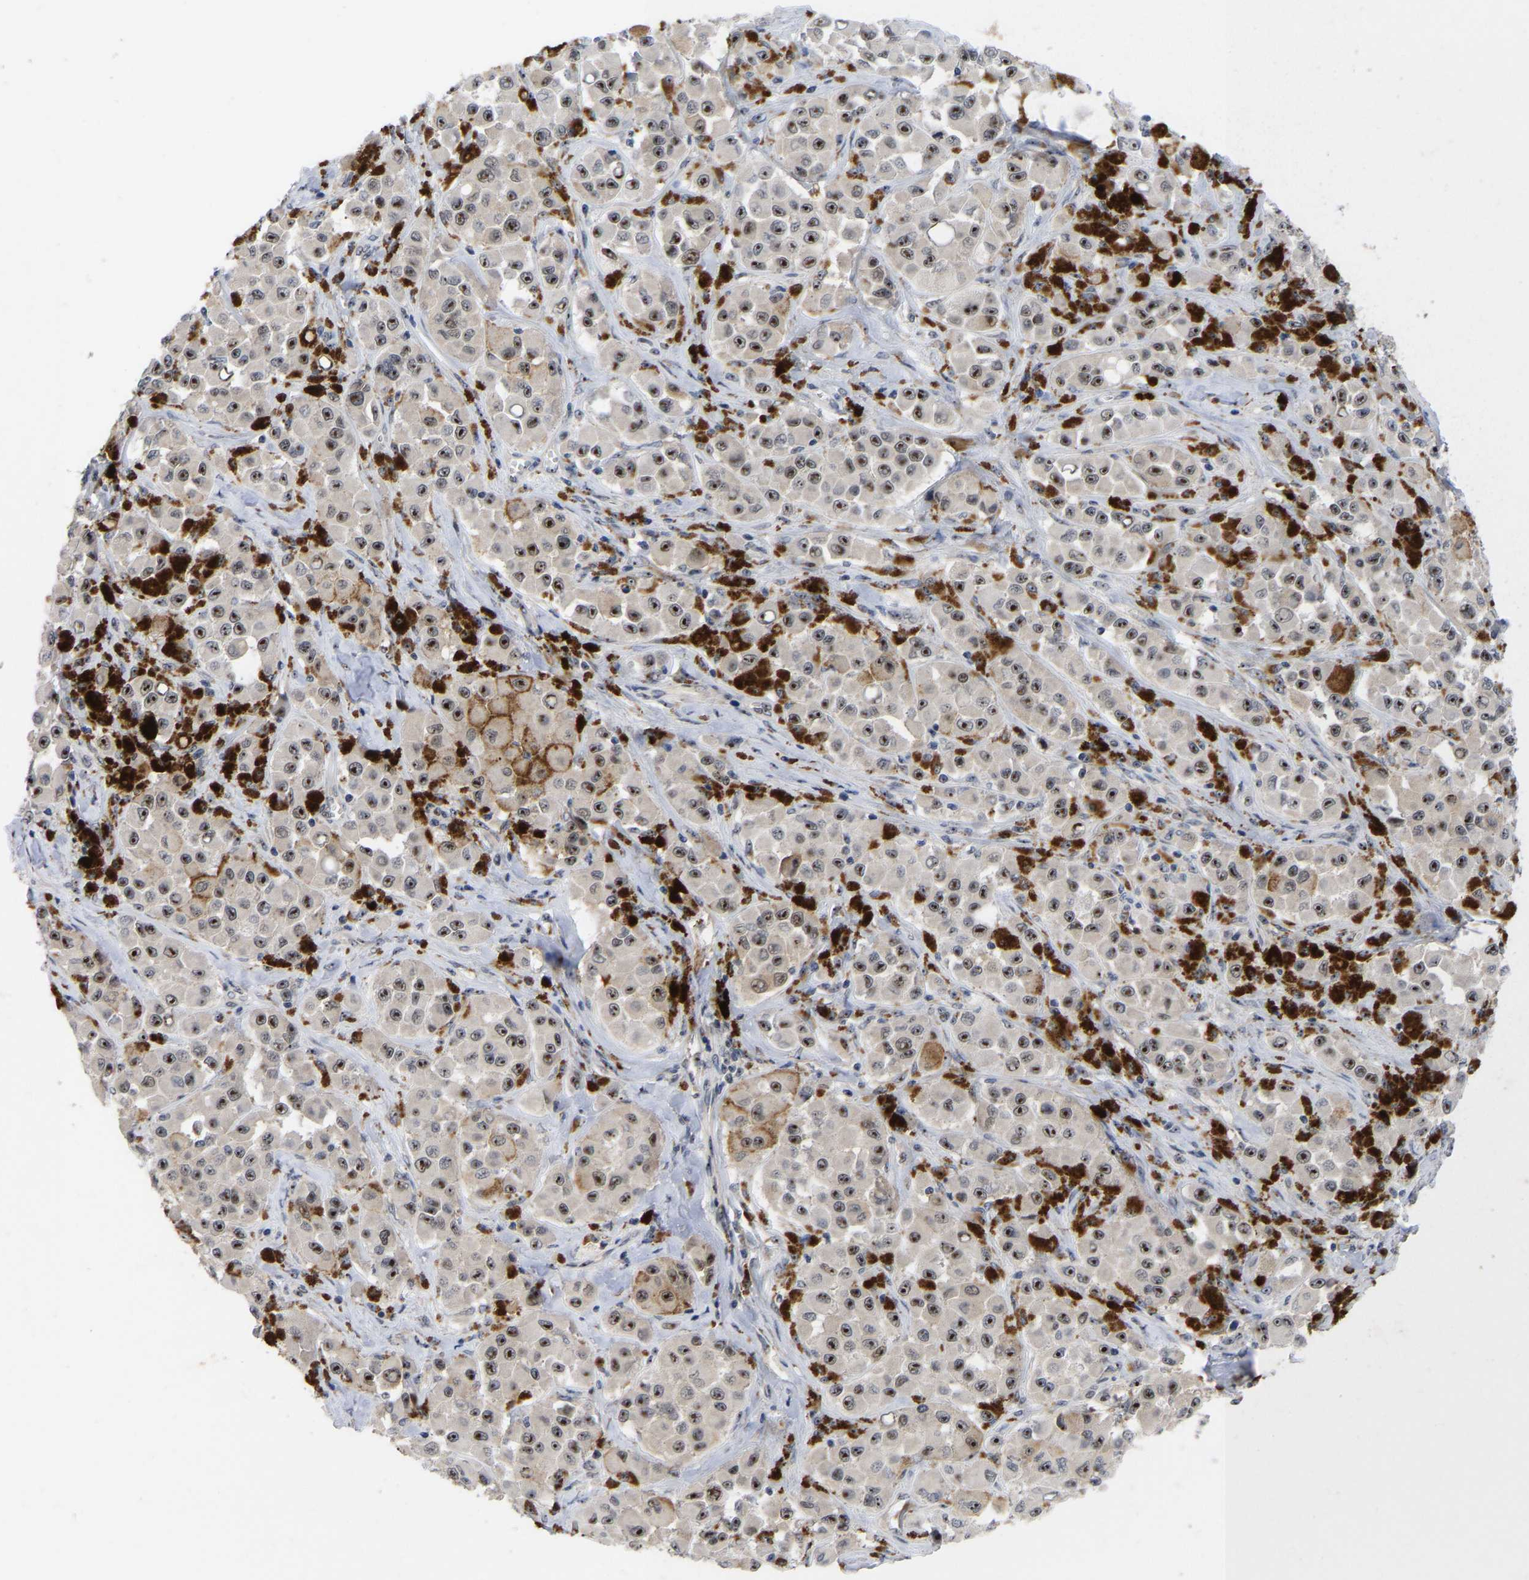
{"staining": {"intensity": "moderate", "quantity": ">75%", "location": "nuclear"}, "tissue": "melanoma", "cell_type": "Tumor cells", "image_type": "cancer", "snomed": [{"axis": "morphology", "description": "Malignant melanoma, NOS"}, {"axis": "topography", "description": "Skin"}], "caption": "High-magnification brightfield microscopy of melanoma stained with DAB (3,3'-diaminobenzidine) (brown) and counterstained with hematoxylin (blue). tumor cells exhibit moderate nuclear positivity is present in approximately>75% of cells.", "gene": "NLE1", "patient": {"sex": "male", "age": 84}}